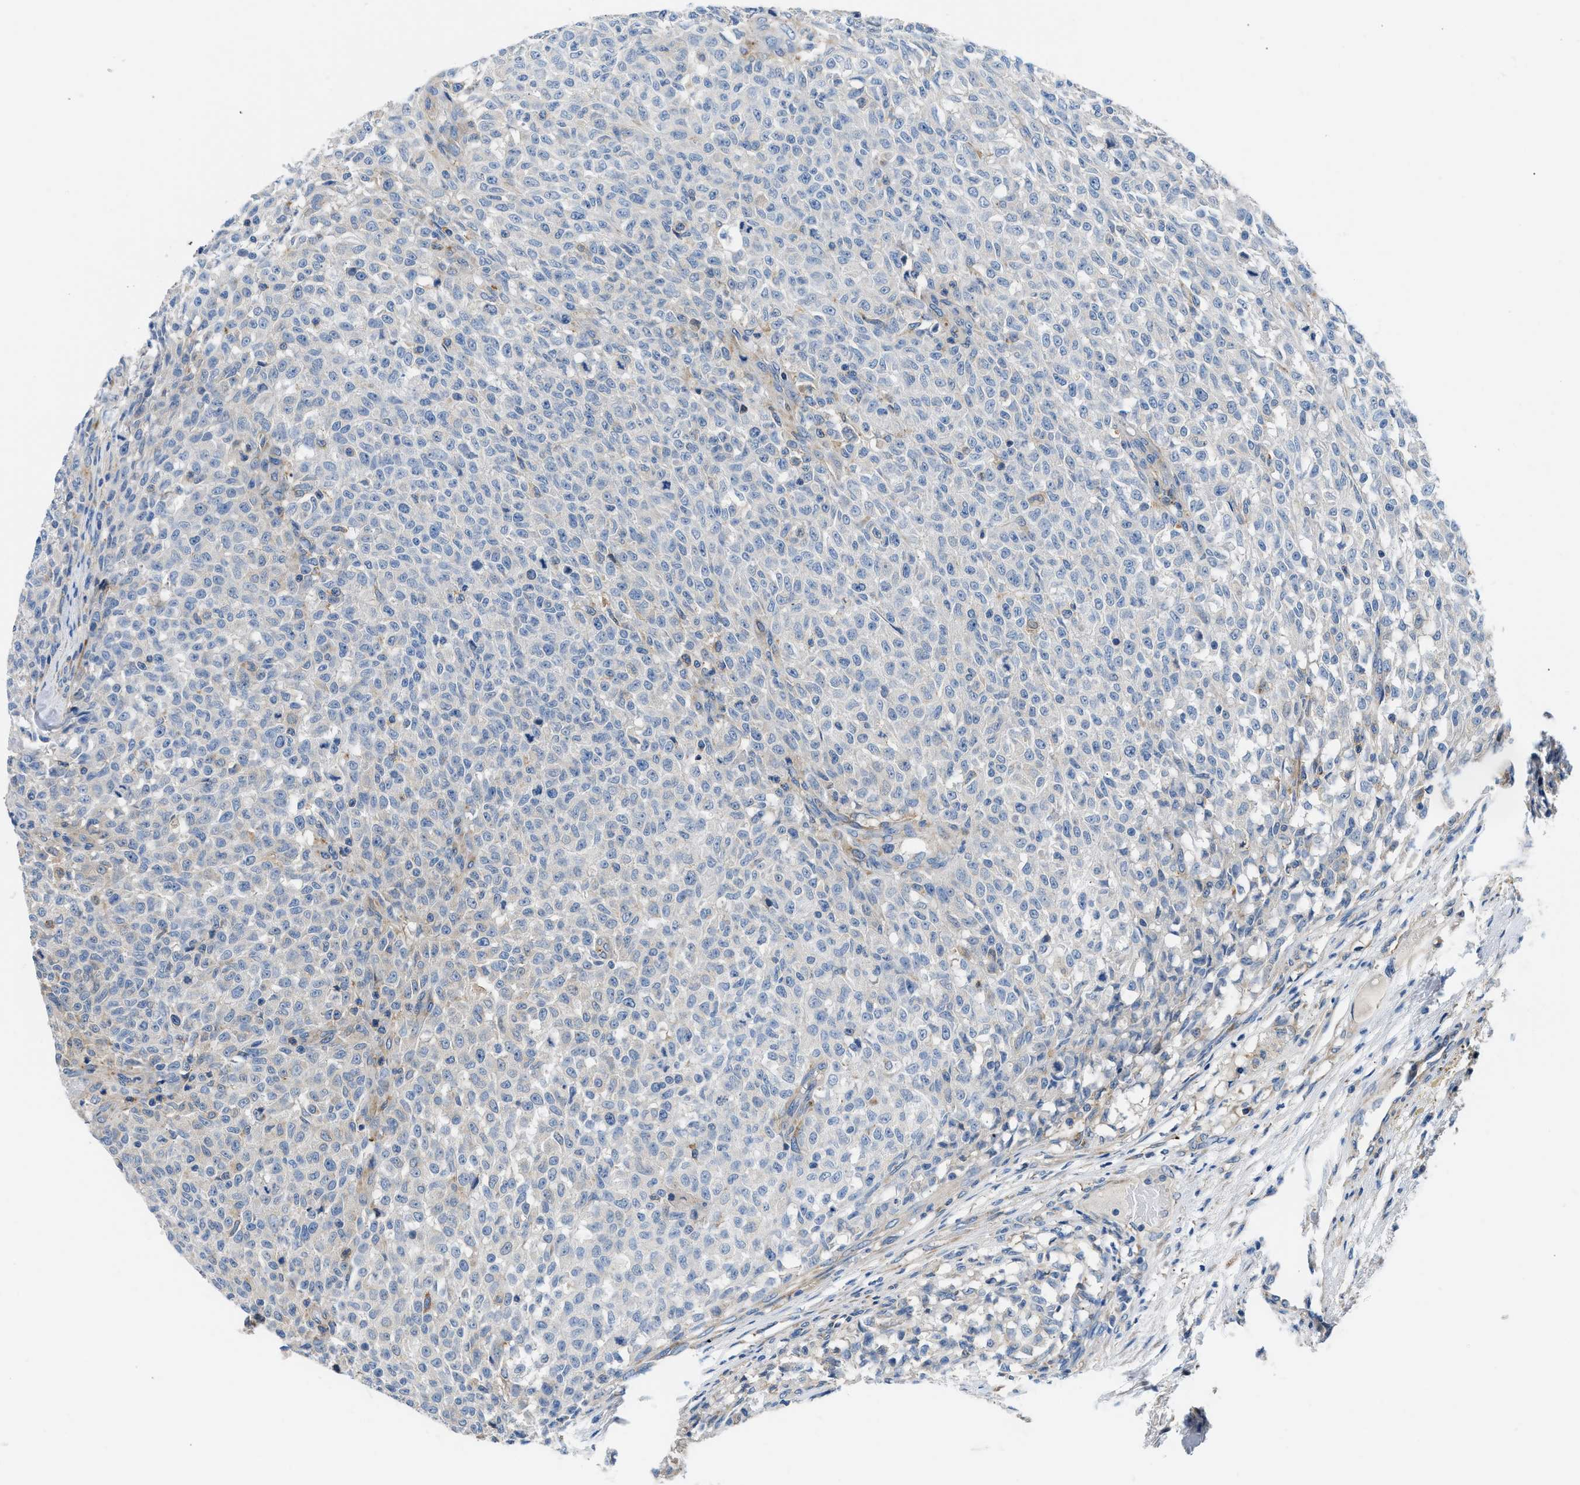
{"staining": {"intensity": "negative", "quantity": "none", "location": "none"}, "tissue": "testis cancer", "cell_type": "Tumor cells", "image_type": "cancer", "snomed": [{"axis": "morphology", "description": "Seminoma, NOS"}, {"axis": "topography", "description": "Testis"}], "caption": "The histopathology image exhibits no staining of tumor cells in seminoma (testis). (DAB (3,3'-diaminobenzidine) immunohistochemistry (IHC) with hematoxylin counter stain).", "gene": "BNC2", "patient": {"sex": "male", "age": 59}}